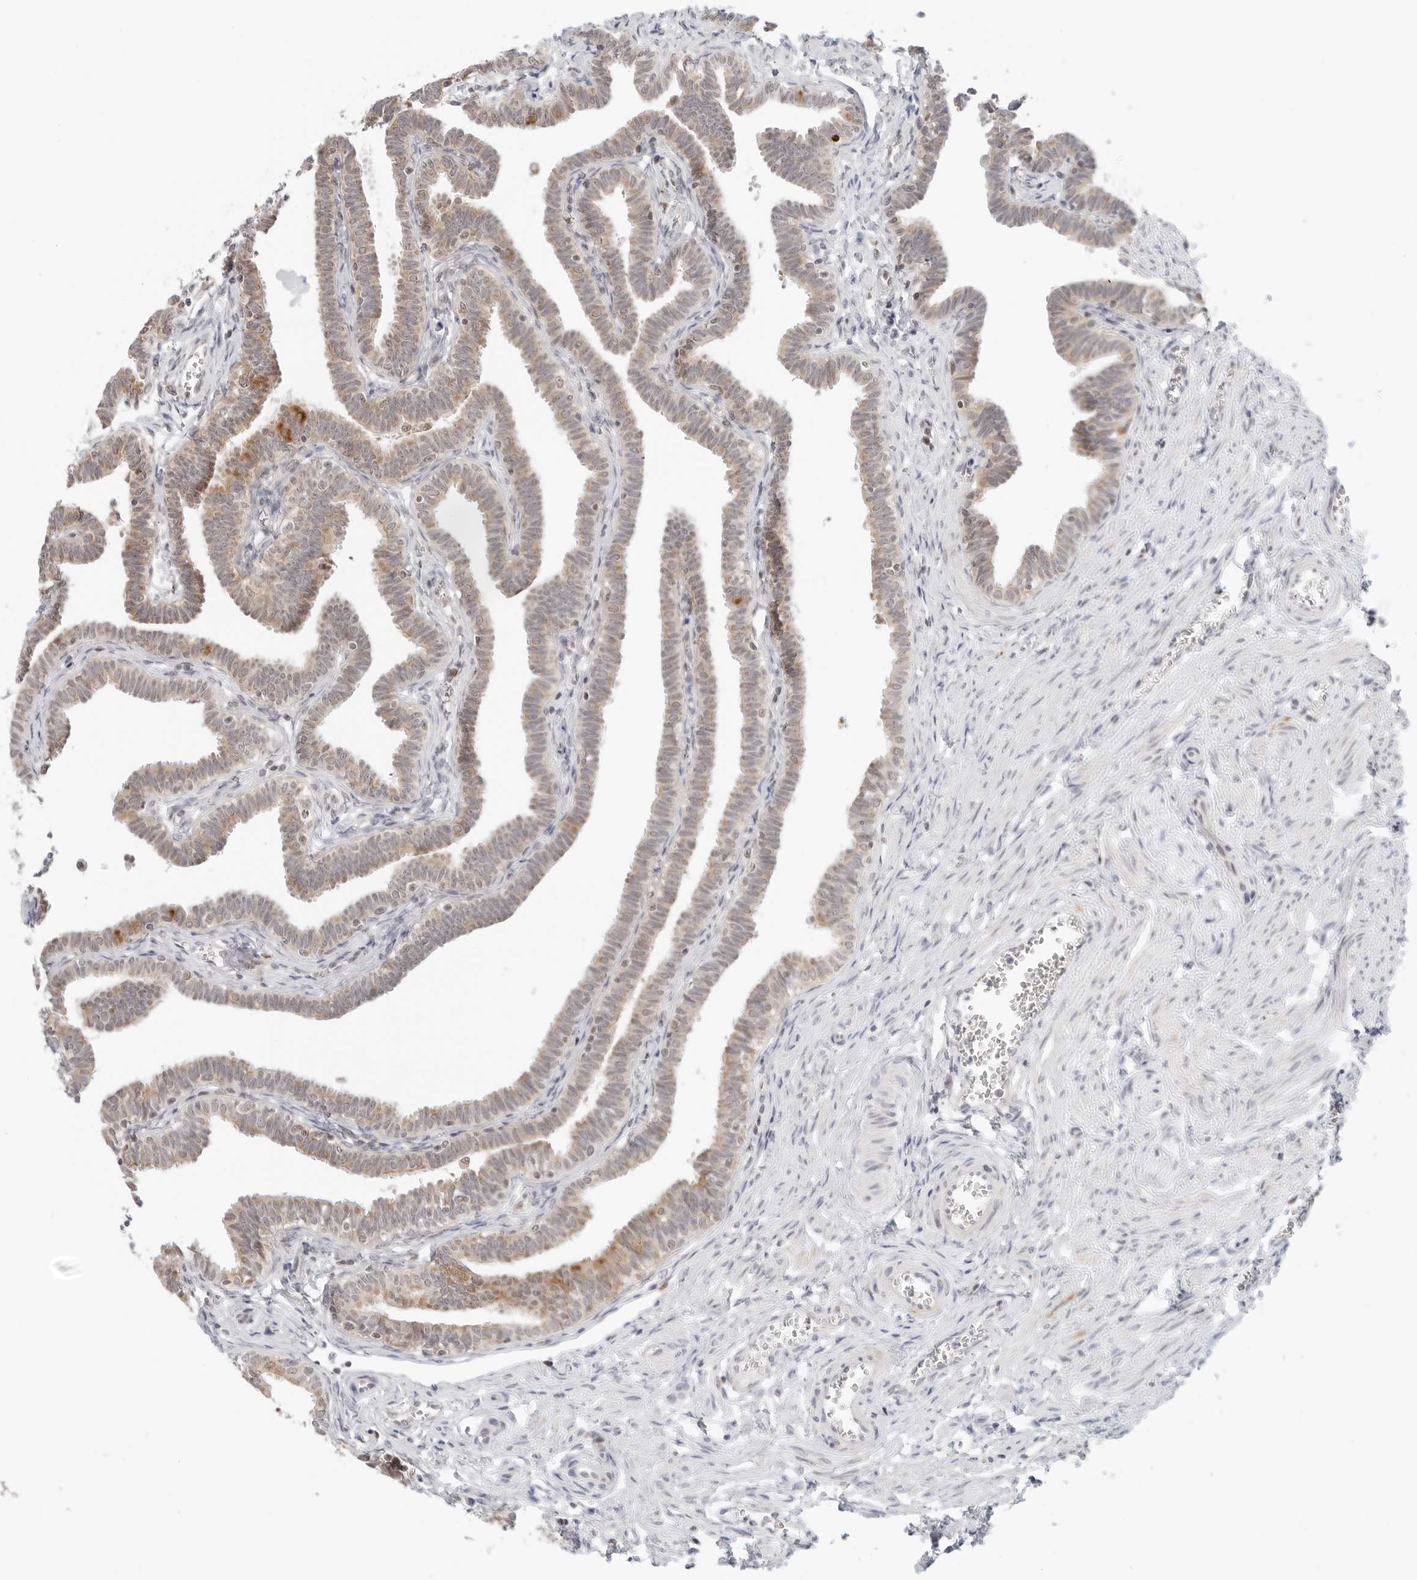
{"staining": {"intensity": "moderate", "quantity": ">75%", "location": "cytoplasmic/membranous"}, "tissue": "fallopian tube", "cell_type": "Glandular cells", "image_type": "normal", "snomed": [{"axis": "morphology", "description": "Normal tissue, NOS"}, {"axis": "topography", "description": "Fallopian tube"}, {"axis": "topography", "description": "Ovary"}], "caption": "Protein staining displays moderate cytoplasmic/membranous staining in about >75% of glandular cells in normal fallopian tube.", "gene": "POLR3GL", "patient": {"sex": "female", "age": 23}}